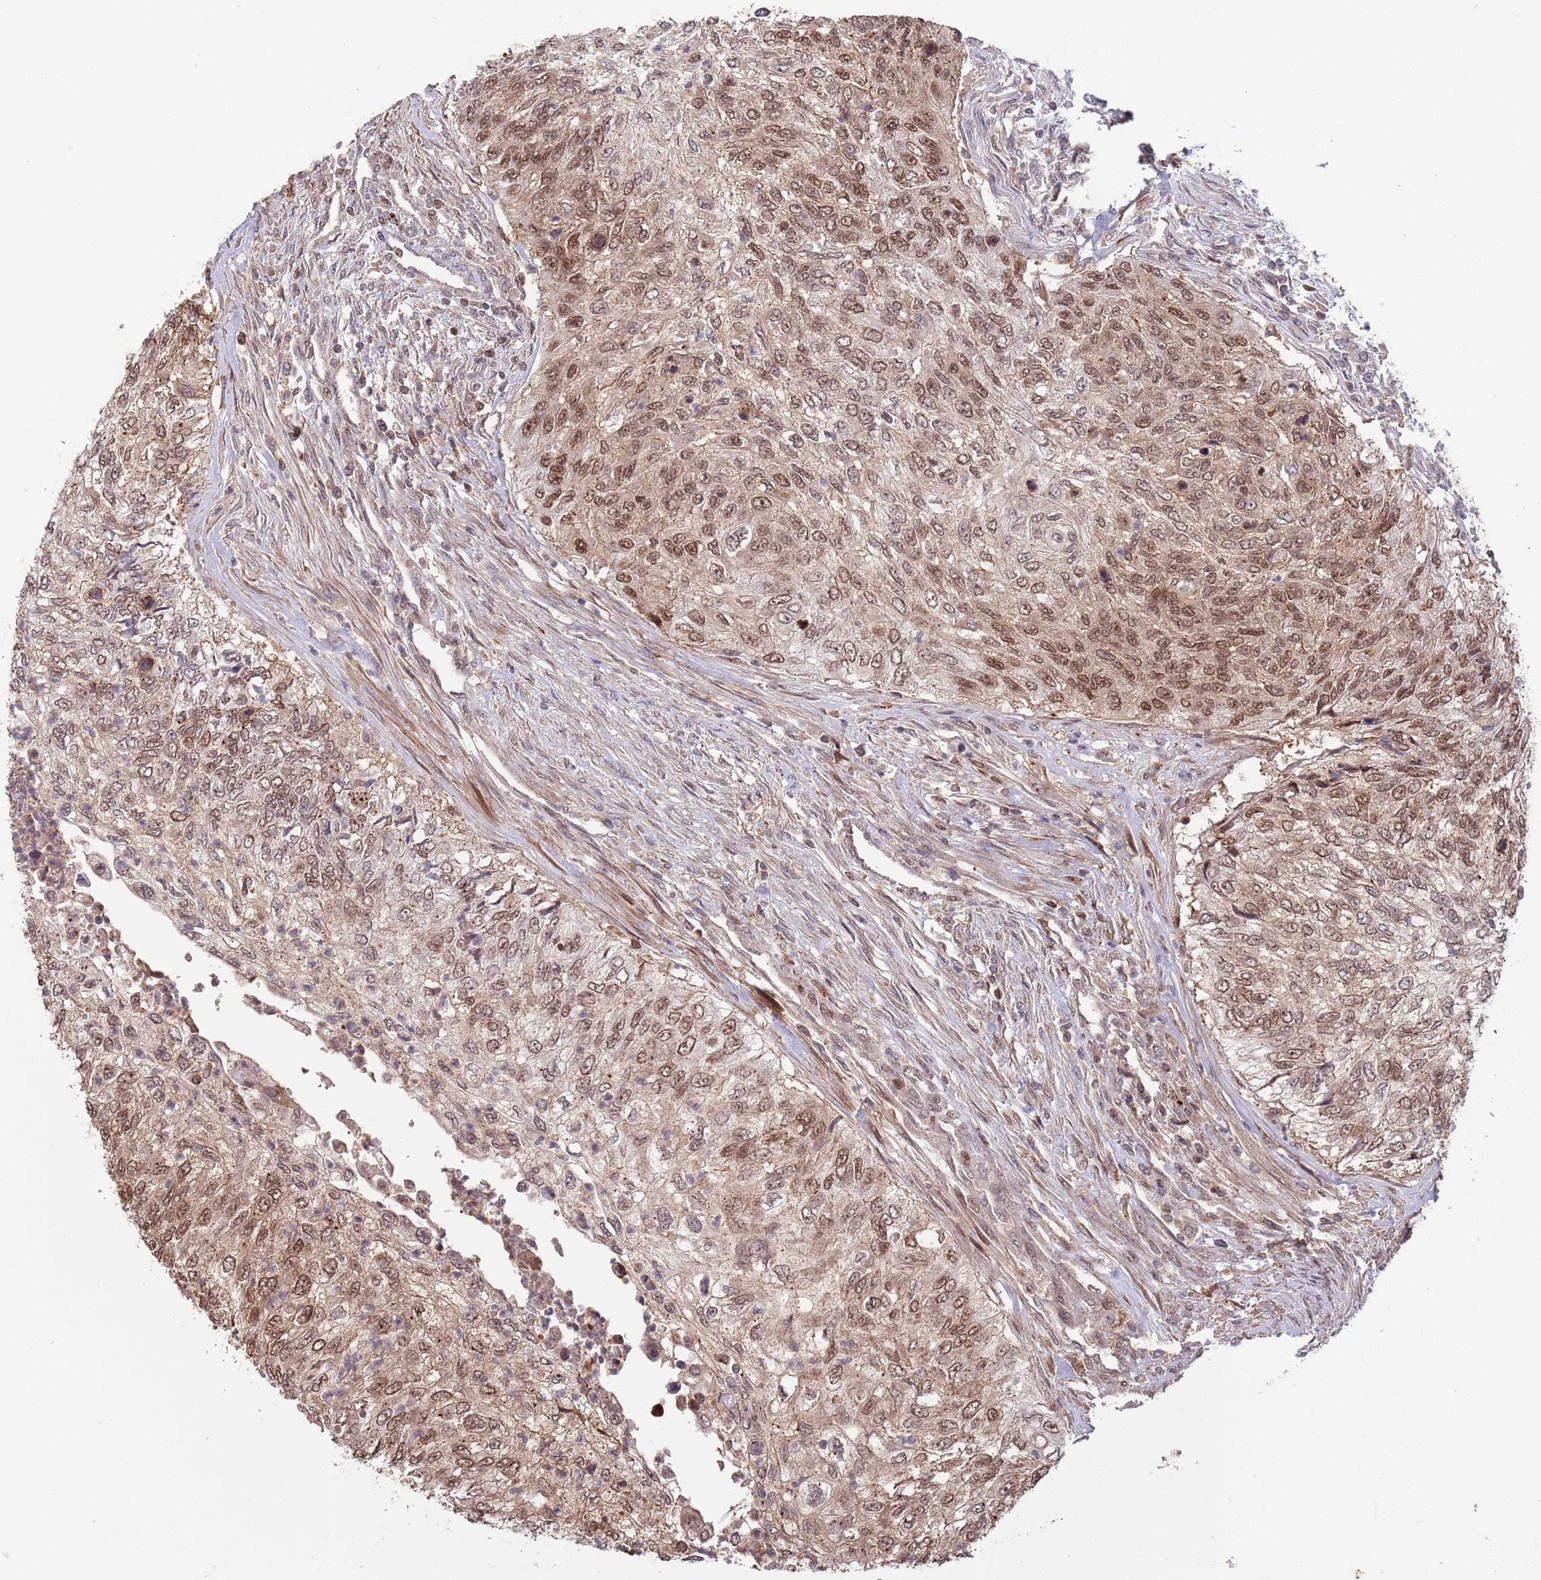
{"staining": {"intensity": "moderate", "quantity": ">75%", "location": "cytoplasmic/membranous,nuclear"}, "tissue": "urothelial cancer", "cell_type": "Tumor cells", "image_type": "cancer", "snomed": [{"axis": "morphology", "description": "Urothelial carcinoma, High grade"}, {"axis": "topography", "description": "Urinary bladder"}], "caption": "Human urothelial carcinoma (high-grade) stained with a brown dye shows moderate cytoplasmic/membranous and nuclear positive positivity in approximately >75% of tumor cells.", "gene": "SALL1", "patient": {"sex": "female", "age": 60}}